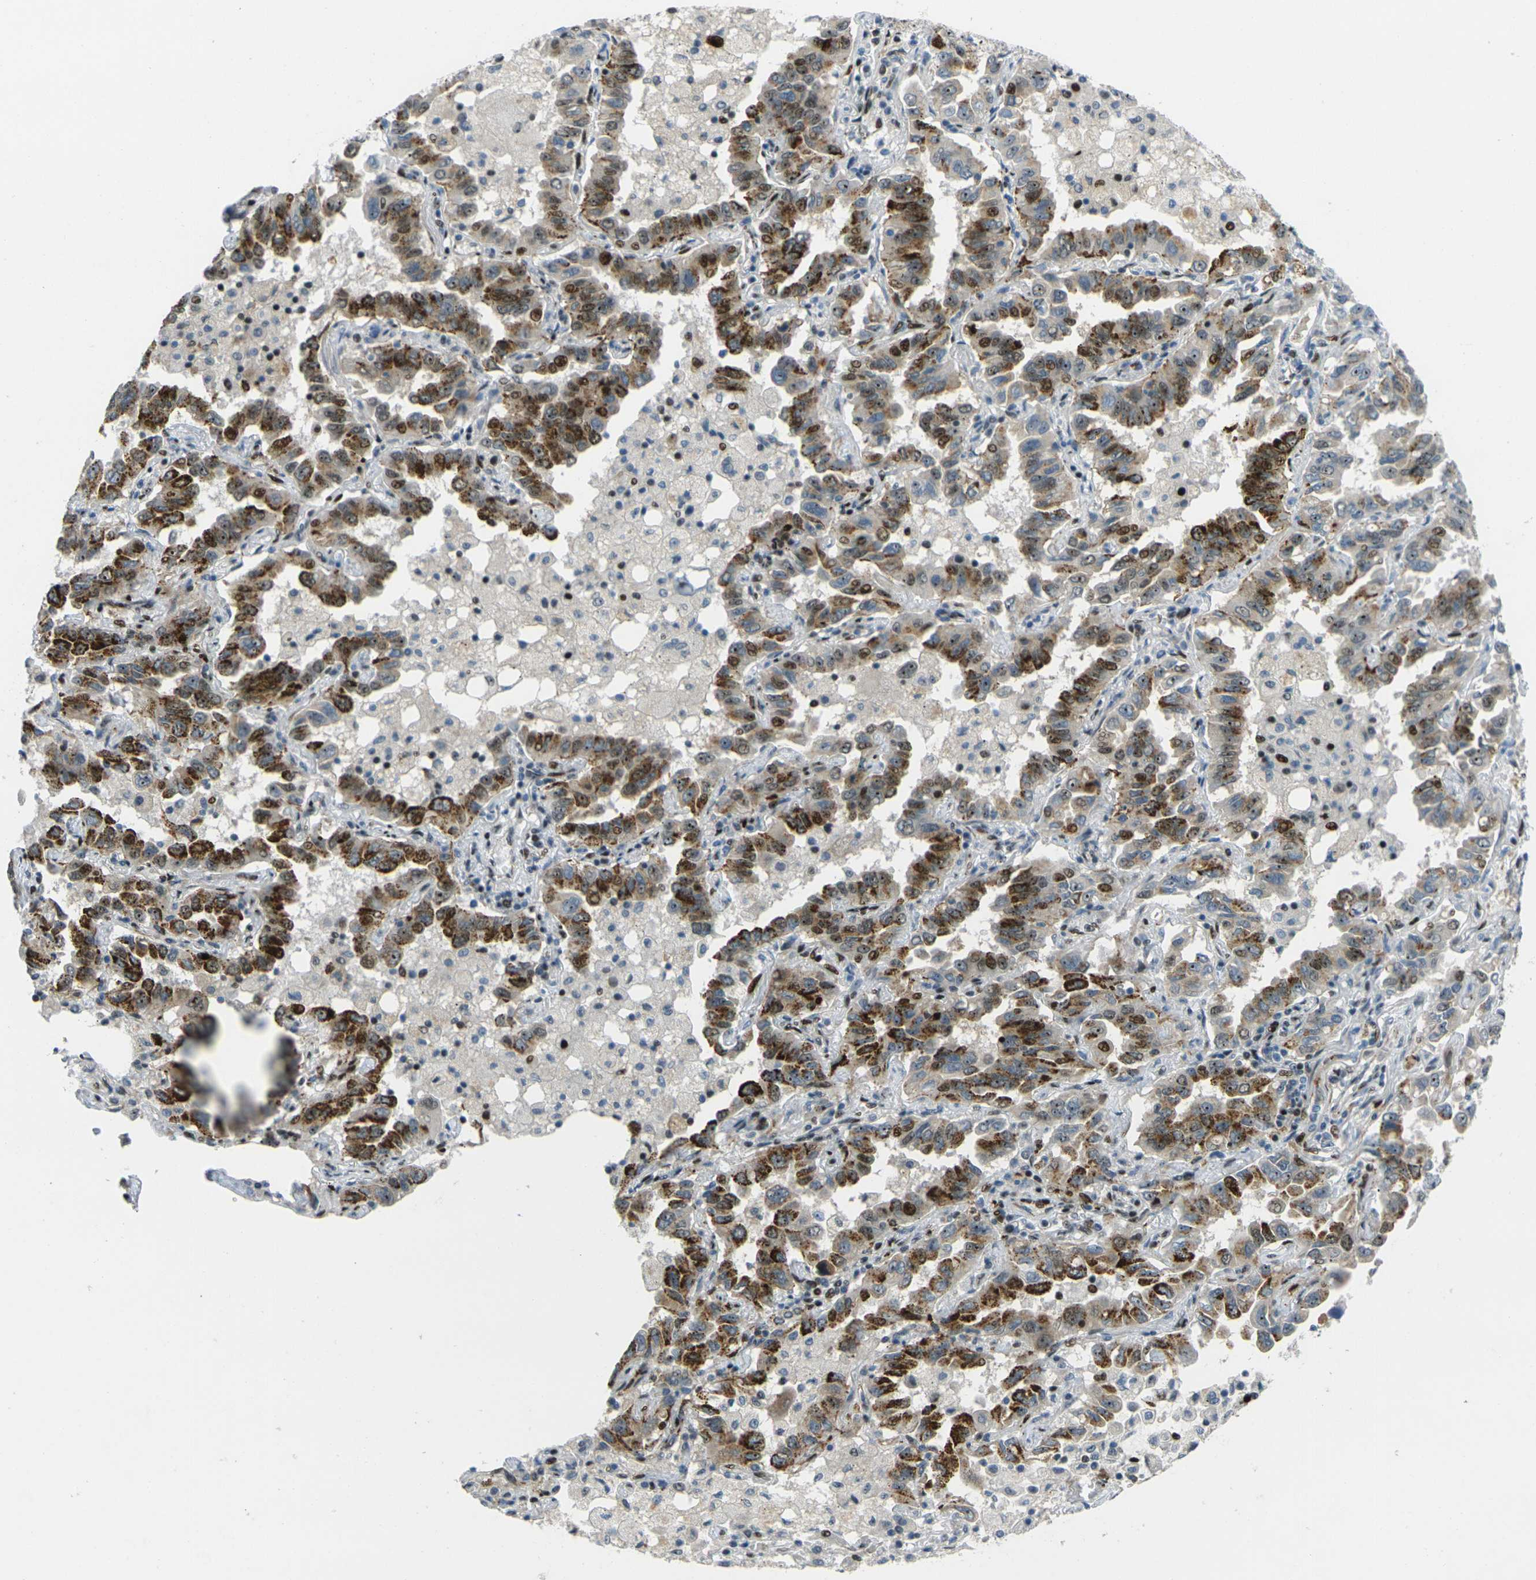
{"staining": {"intensity": "moderate", "quantity": ">75%", "location": "cytoplasmic/membranous,nuclear"}, "tissue": "lung cancer", "cell_type": "Tumor cells", "image_type": "cancer", "snomed": [{"axis": "morphology", "description": "Adenocarcinoma, NOS"}, {"axis": "topography", "description": "Lung"}], "caption": "Approximately >75% of tumor cells in human lung adenocarcinoma demonstrate moderate cytoplasmic/membranous and nuclear protein staining as visualized by brown immunohistochemical staining.", "gene": "UBE2C", "patient": {"sex": "male", "age": 64}}